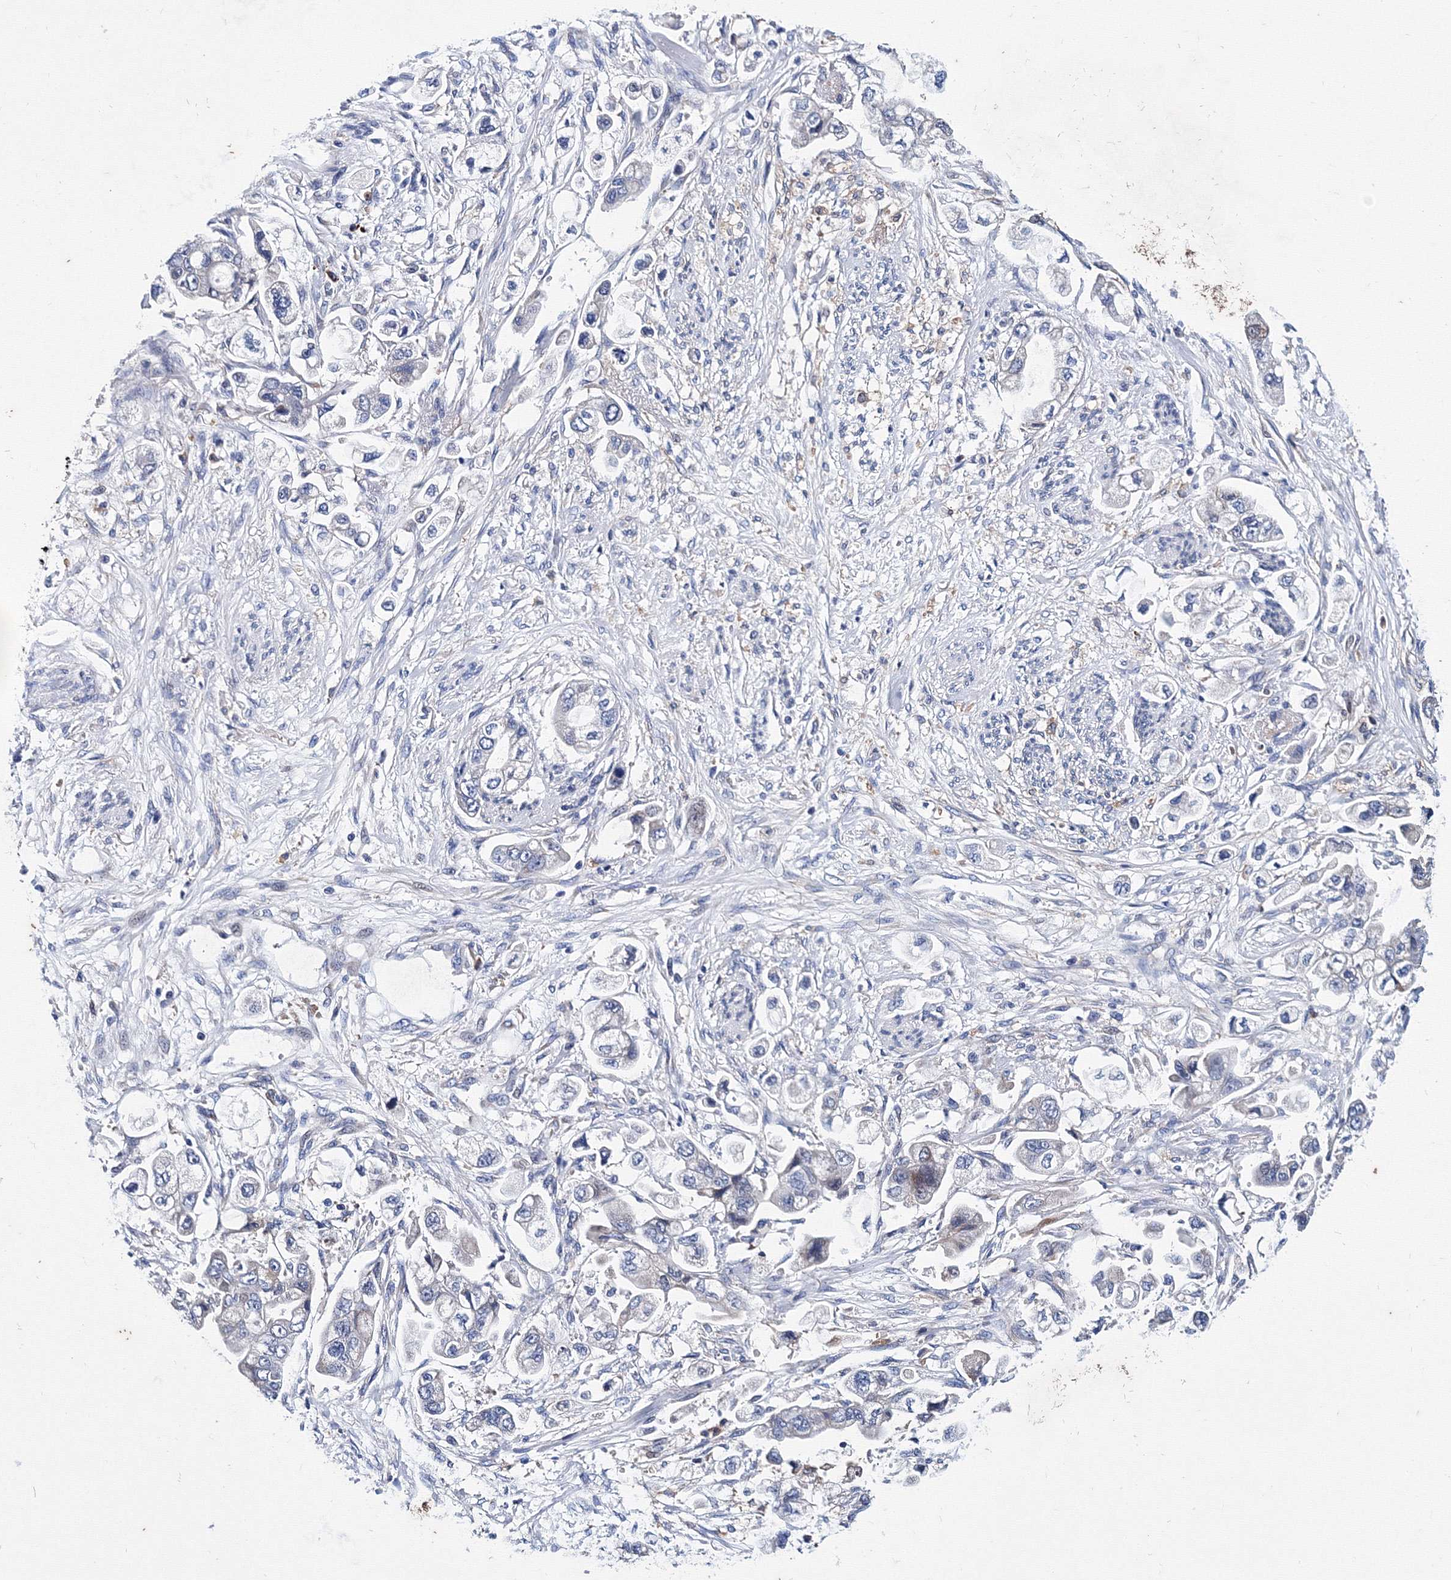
{"staining": {"intensity": "negative", "quantity": "none", "location": "none"}, "tissue": "stomach cancer", "cell_type": "Tumor cells", "image_type": "cancer", "snomed": [{"axis": "morphology", "description": "Adenocarcinoma, NOS"}, {"axis": "topography", "description": "Stomach"}], "caption": "Image shows no protein positivity in tumor cells of adenocarcinoma (stomach) tissue.", "gene": "TRPM2", "patient": {"sex": "male", "age": 62}}